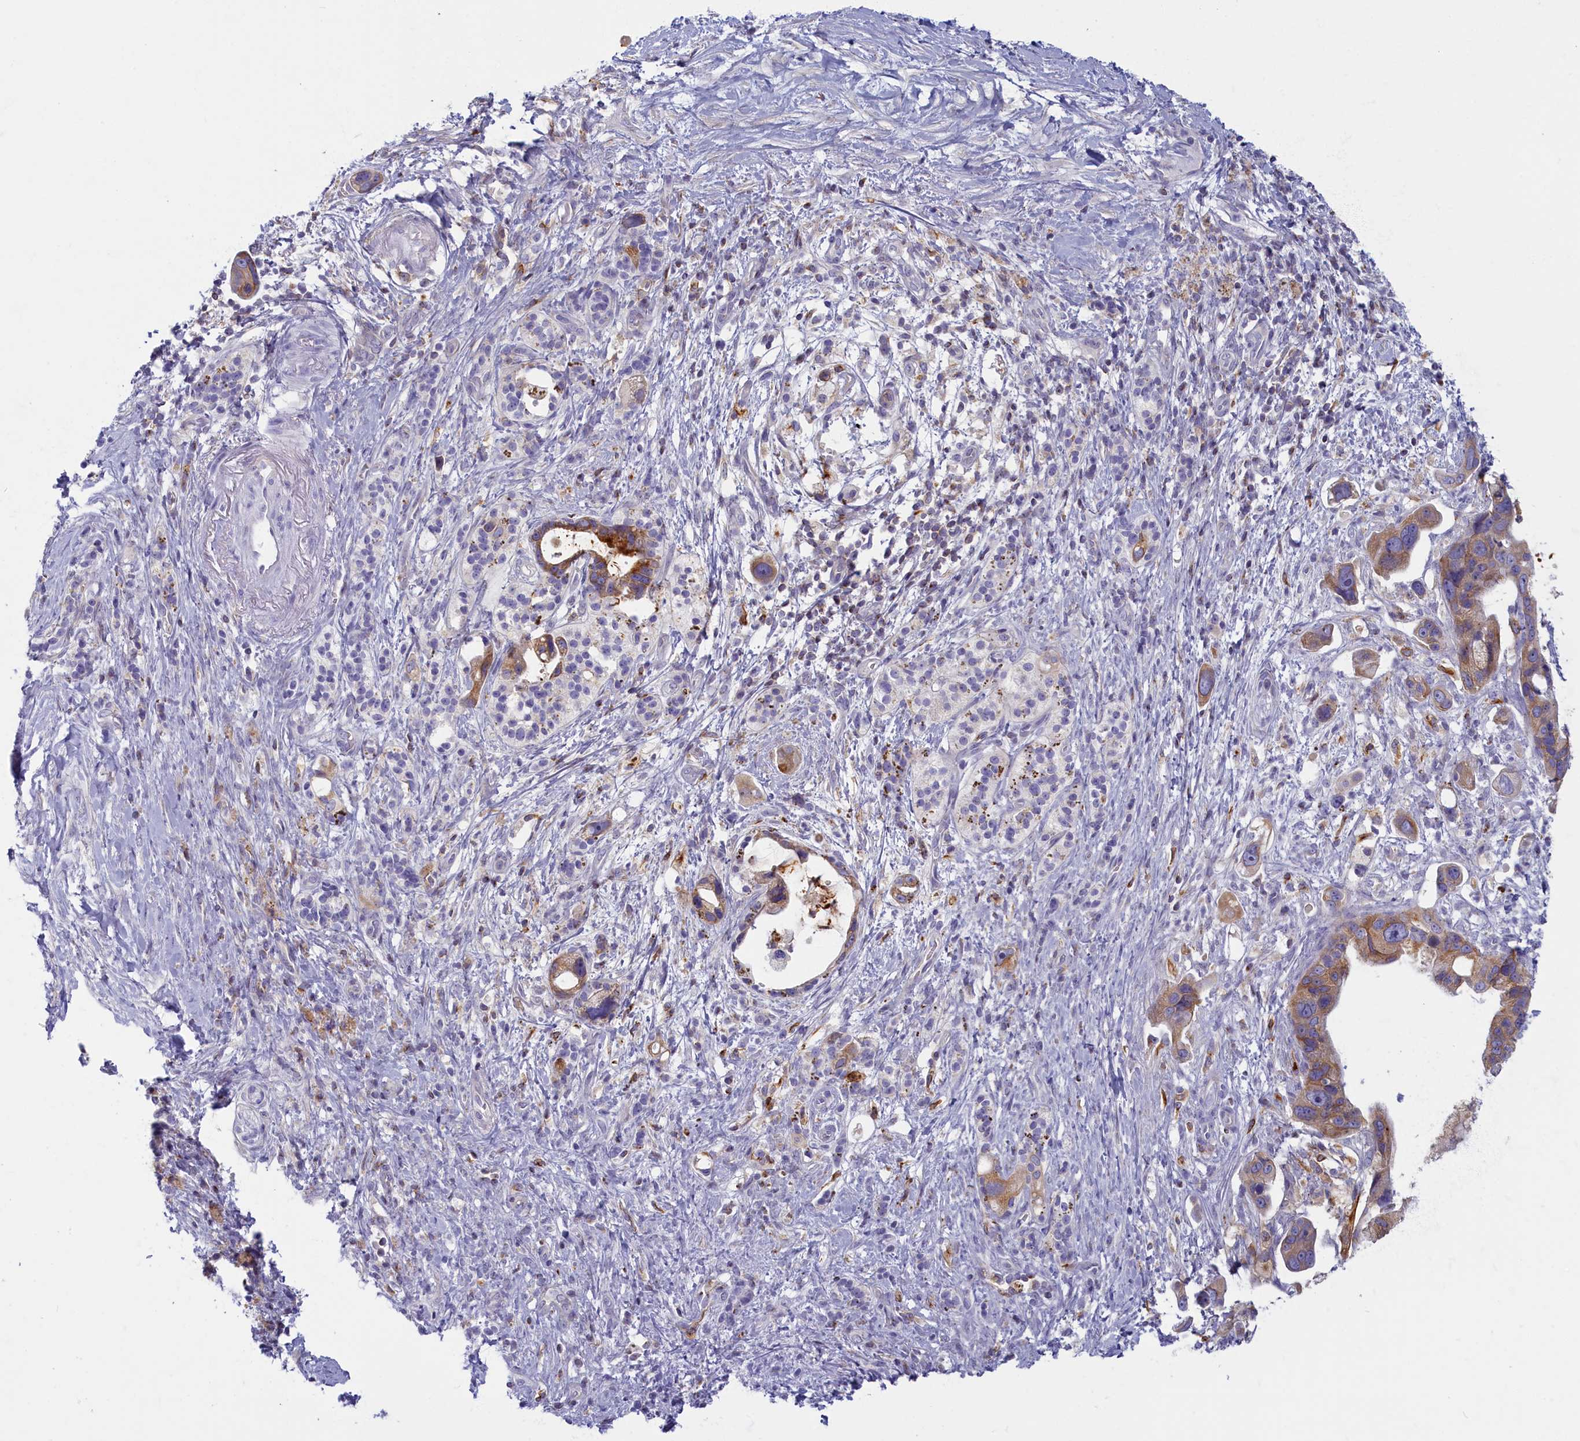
{"staining": {"intensity": "moderate", "quantity": ">75%", "location": "cytoplasmic/membranous"}, "tissue": "pancreatic cancer", "cell_type": "Tumor cells", "image_type": "cancer", "snomed": [{"axis": "morphology", "description": "Adenocarcinoma, NOS"}, {"axis": "topography", "description": "Pancreas"}], "caption": "Human pancreatic cancer (adenocarcinoma) stained for a protein (brown) exhibits moderate cytoplasmic/membranous positive expression in about >75% of tumor cells.", "gene": "NOL10", "patient": {"sex": "female", "age": 83}}